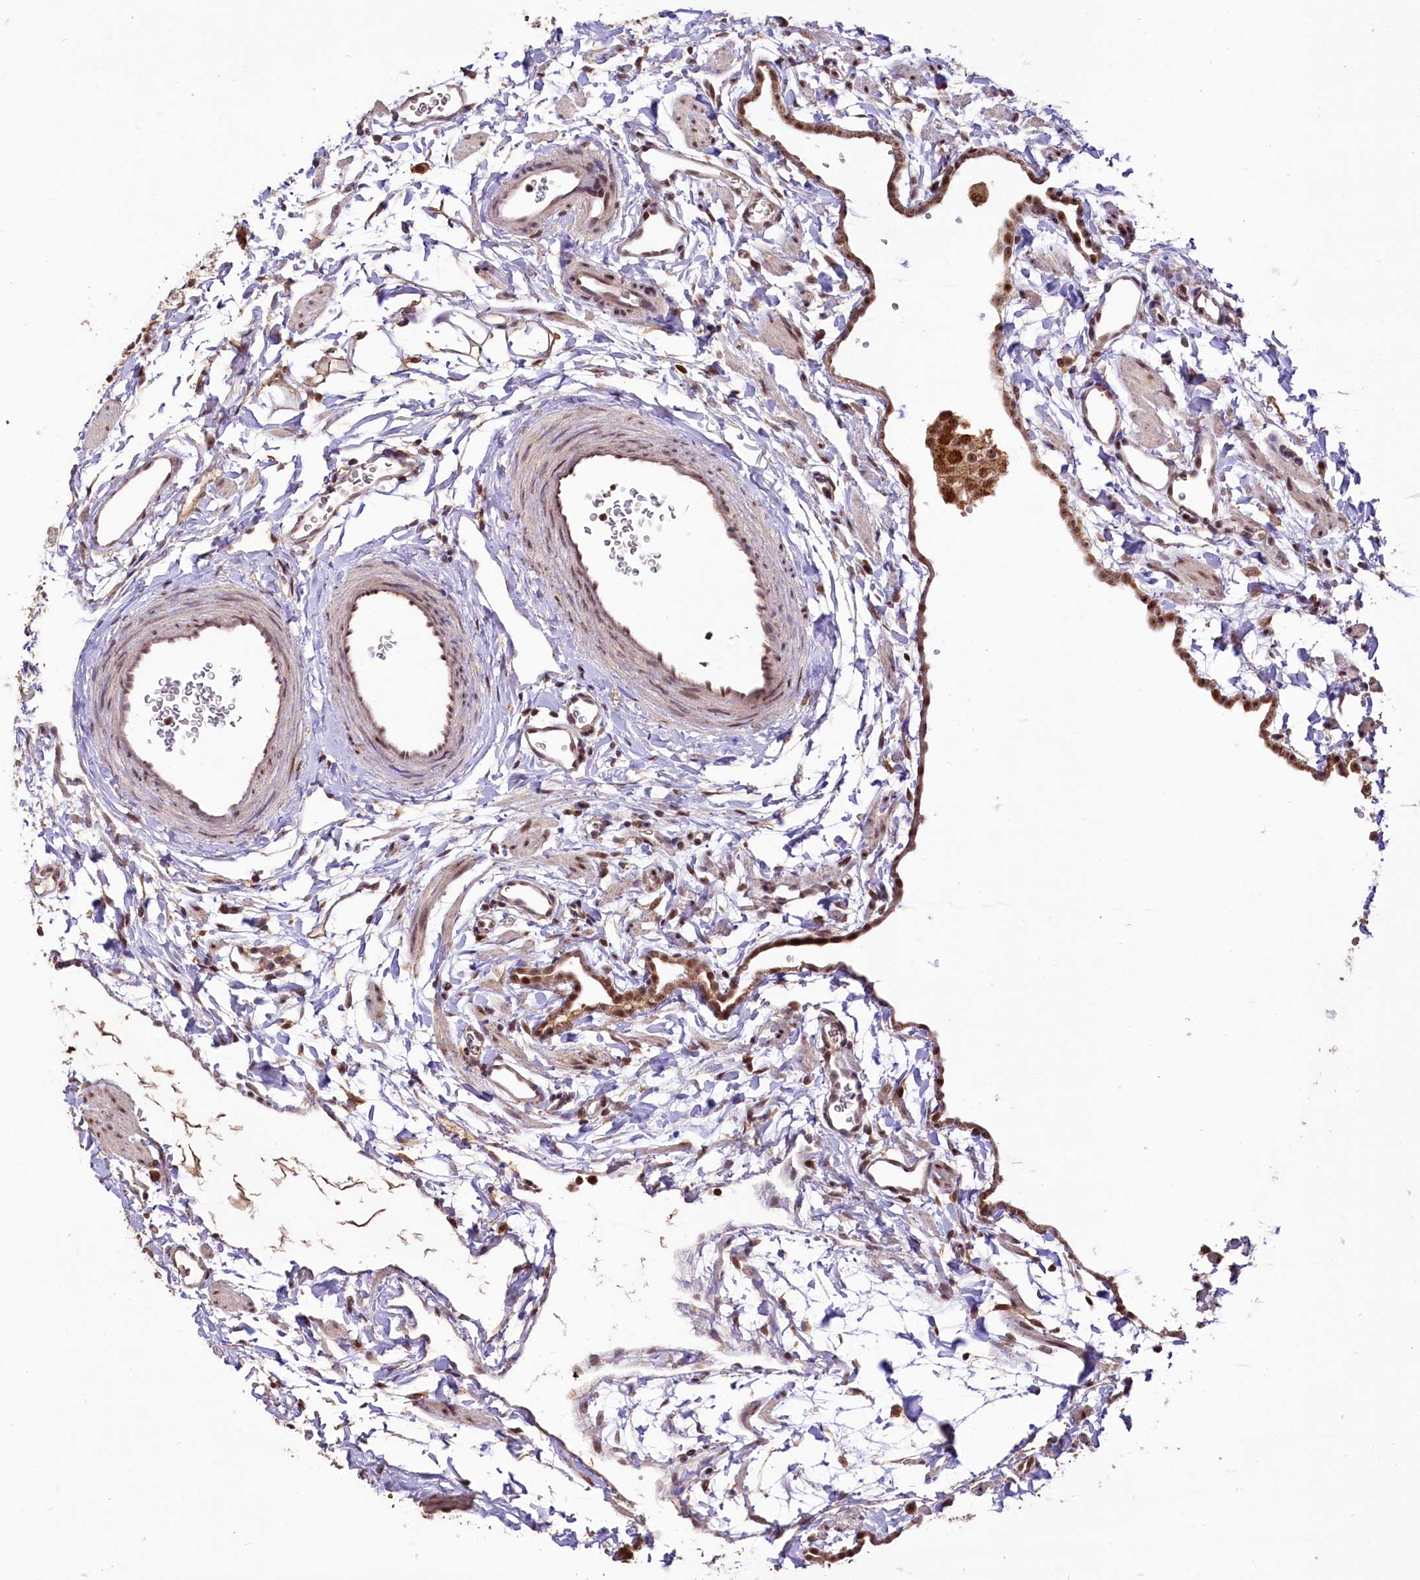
{"staining": {"intensity": "moderate", "quantity": ">75%", "location": "cytoplasmic/membranous,nuclear"}, "tissue": "fallopian tube", "cell_type": "Glandular cells", "image_type": "normal", "snomed": [{"axis": "morphology", "description": "Normal tissue, NOS"}, {"axis": "topography", "description": "Fallopian tube"}], "caption": "A medium amount of moderate cytoplasmic/membranous,nuclear staining is identified in approximately >75% of glandular cells in normal fallopian tube. (DAB IHC, brown staining for protein, blue staining for nuclei).", "gene": "RRP8", "patient": {"sex": "female", "age": 35}}